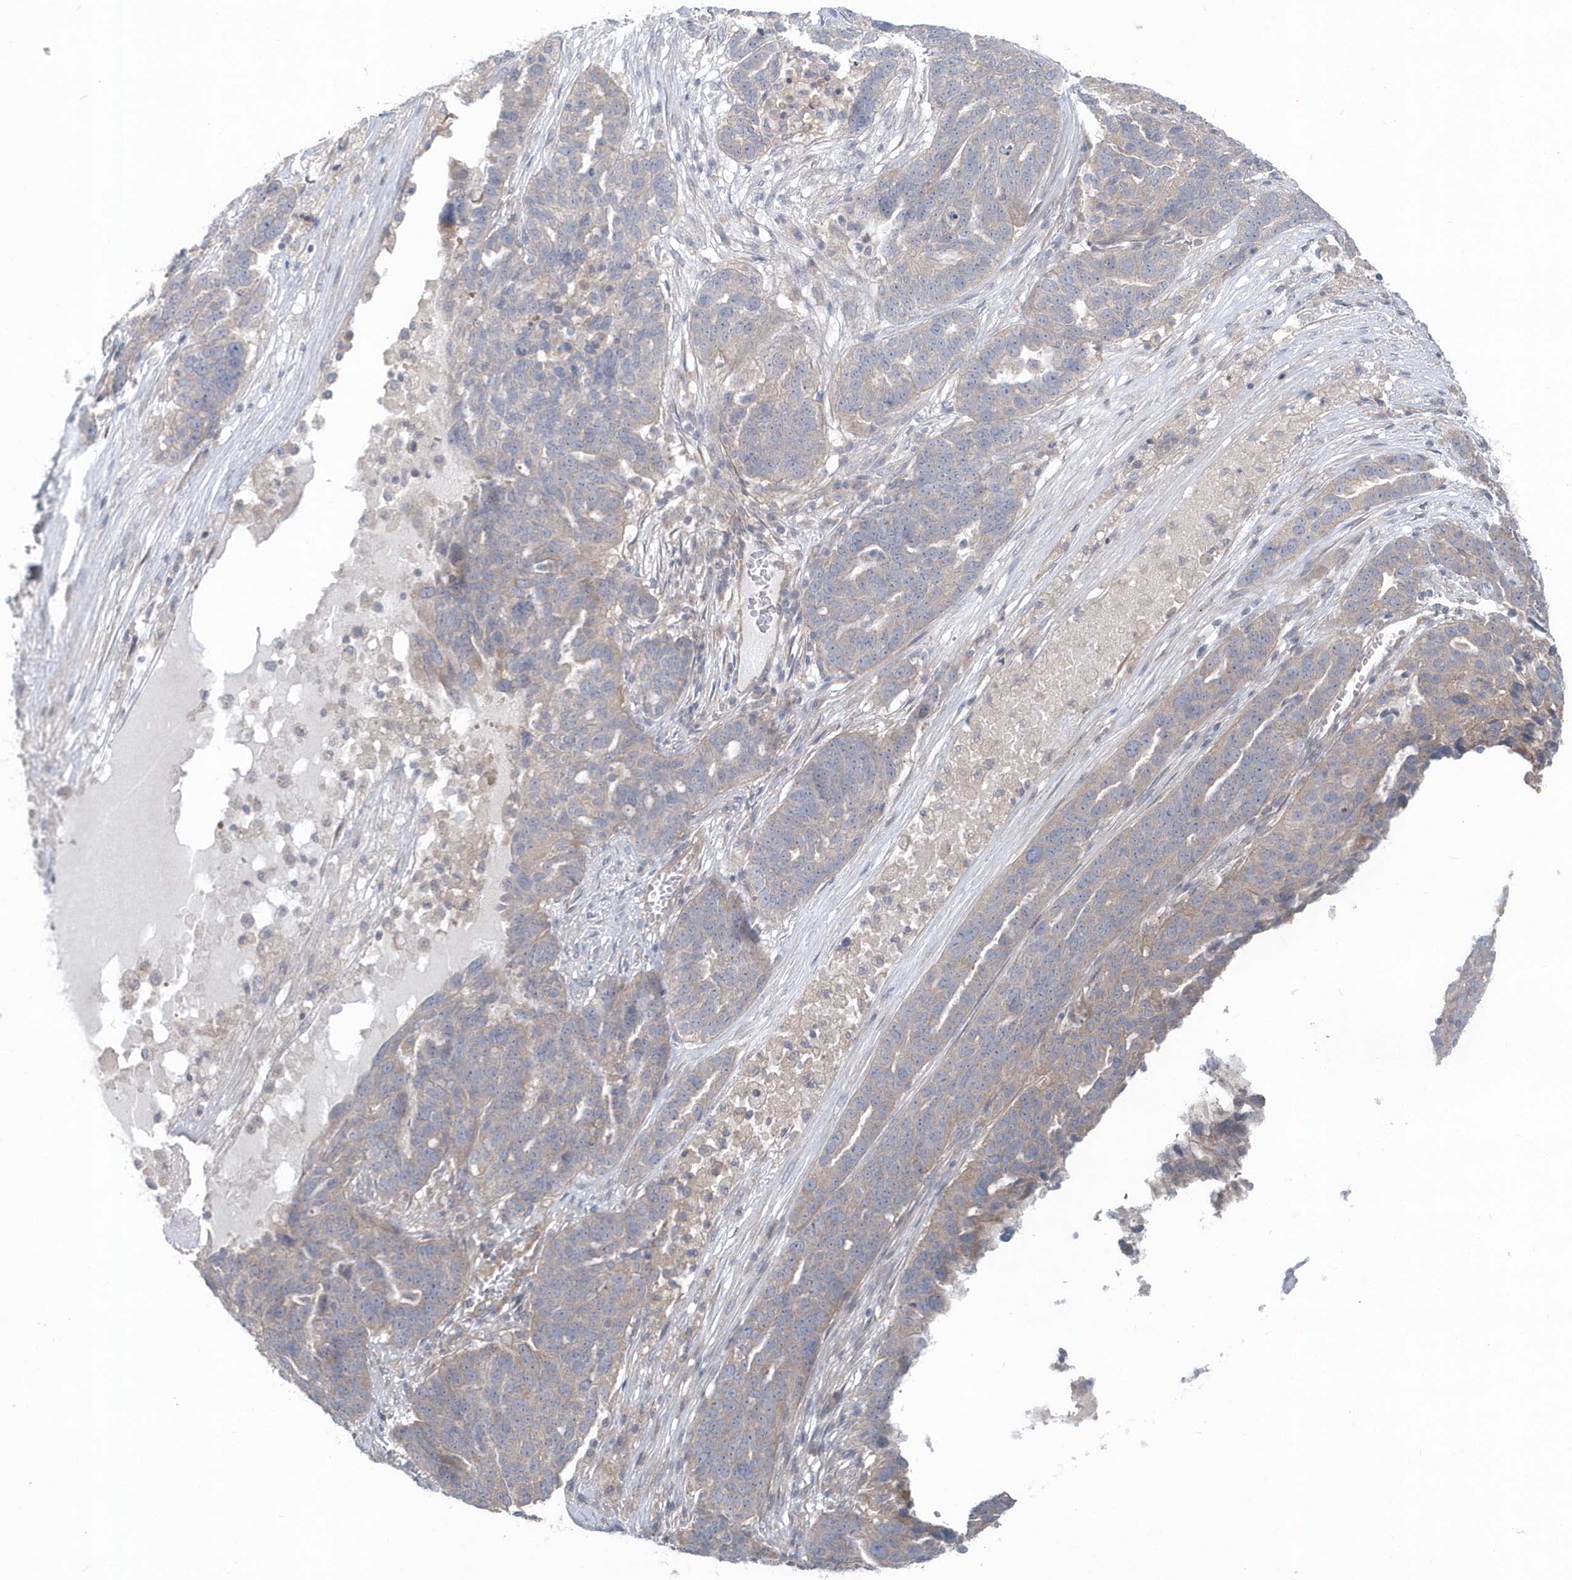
{"staining": {"intensity": "negative", "quantity": "none", "location": "none"}, "tissue": "ovarian cancer", "cell_type": "Tumor cells", "image_type": "cancer", "snomed": [{"axis": "morphology", "description": "Cystadenocarcinoma, serous, NOS"}, {"axis": "topography", "description": "Ovary"}], "caption": "High magnification brightfield microscopy of ovarian cancer (serous cystadenocarcinoma) stained with DAB (brown) and counterstained with hematoxylin (blue): tumor cells show no significant expression.", "gene": "ACTR1A", "patient": {"sex": "female", "age": 59}}